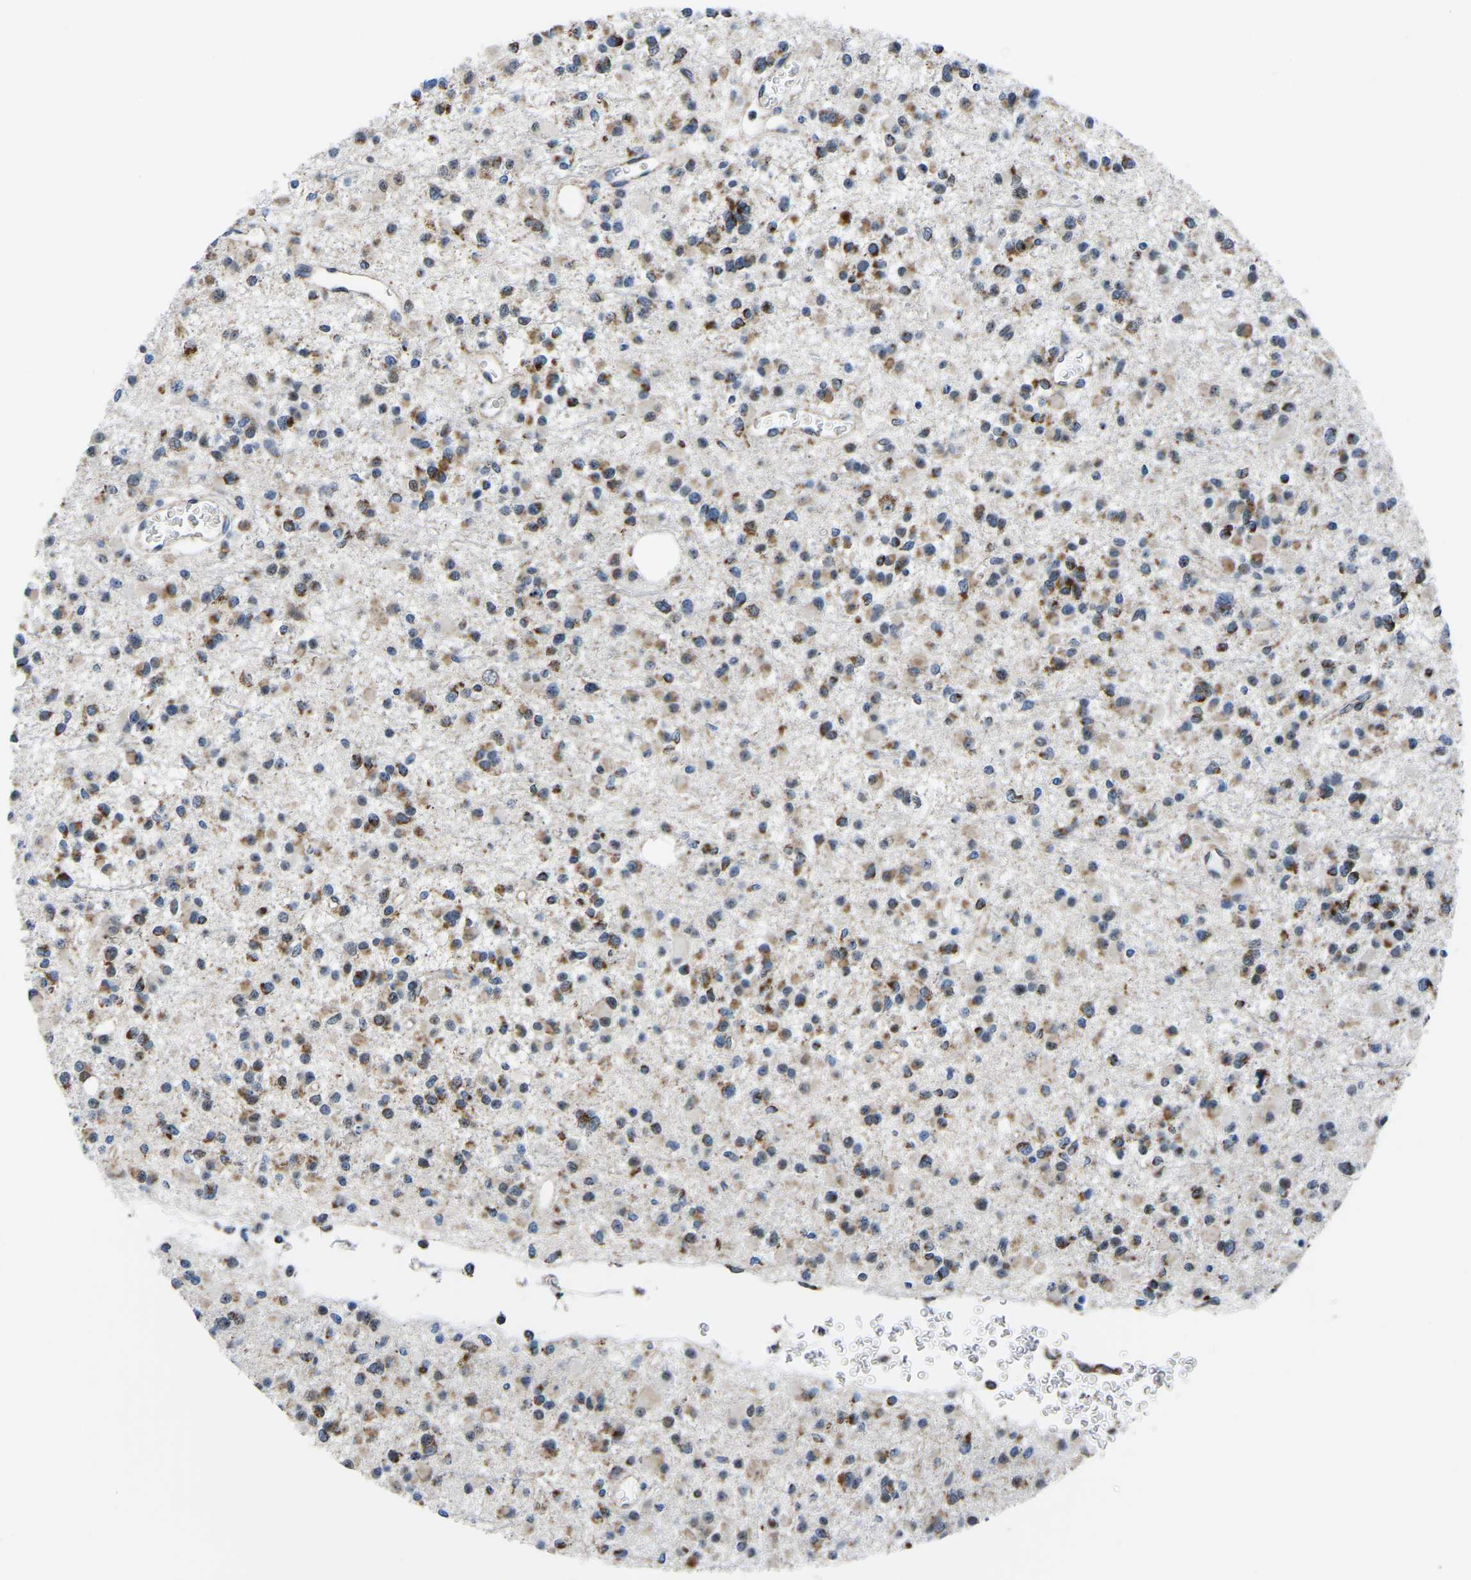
{"staining": {"intensity": "moderate", "quantity": ">75%", "location": "cytoplasmic/membranous"}, "tissue": "glioma", "cell_type": "Tumor cells", "image_type": "cancer", "snomed": [{"axis": "morphology", "description": "Glioma, malignant, Low grade"}, {"axis": "topography", "description": "Brain"}], "caption": "Brown immunohistochemical staining in human glioma displays moderate cytoplasmic/membranous positivity in approximately >75% of tumor cells.", "gene": "BNIP3L", "patient": {"sex": "female", "age": 22}}